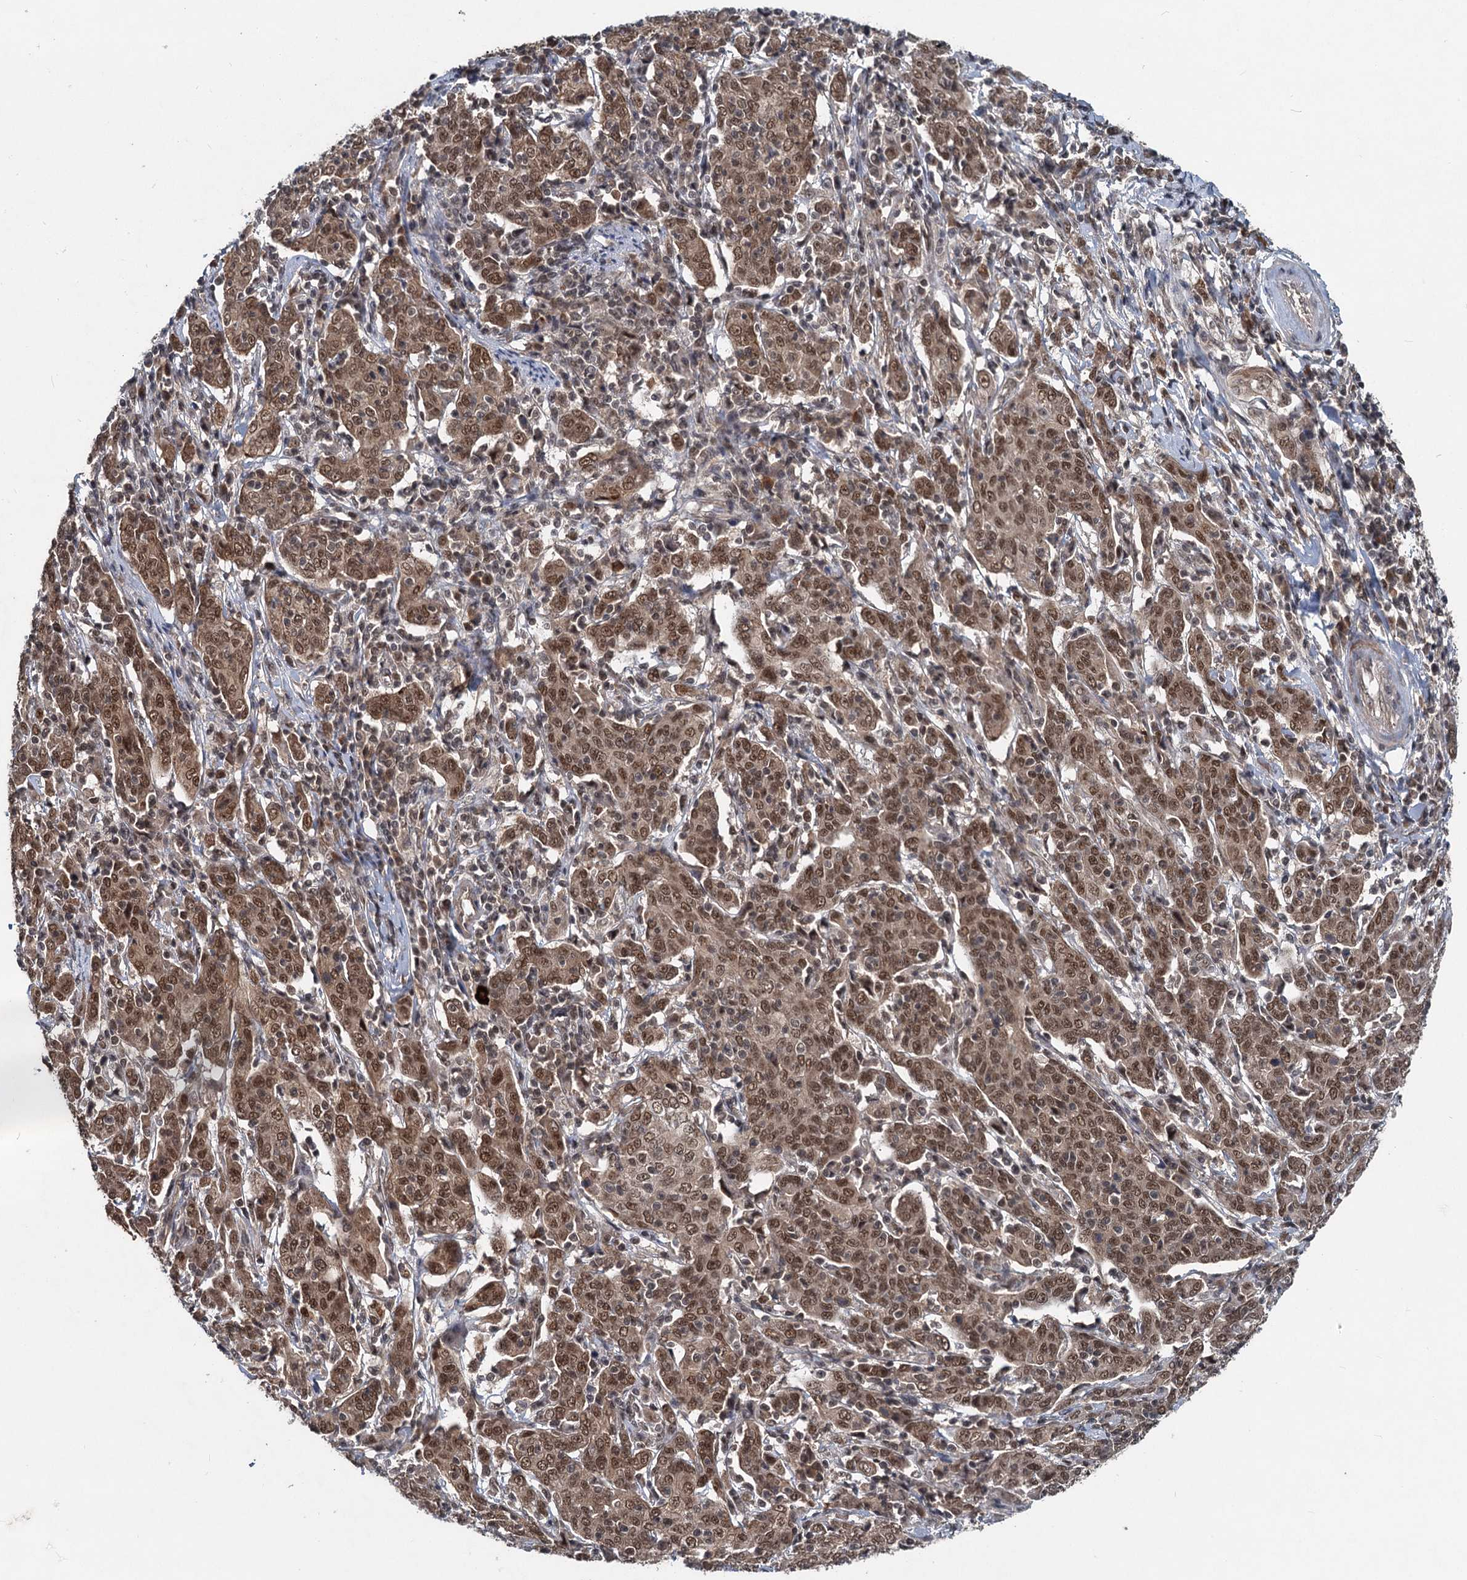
{"staining": {"intensity": "moderate", "quantity": ">75%", "location": "cytoplasmic/membranous,nuclear"}, "tissue": "cervical cancer", "cell_type": "Tumor cells", "image_type": "cancer", "snomed": [{"axis": "morphology", "description": "Squamous cell carcinoma, NOS"}, {"axis": "topography", "description": "Cervix"}], "caption": "Cervical cancer (squamous cell carcinoma) was stained to show a protein in brown. There is medium levels of moderate cytoplasmic/membranous and nuclear positivity in approximately >75% of tumor cells. The staining is performed using DAB (3,3'-diaminobenzidine) brown chromogen to label protein expression. The nuclei are counter-stained blue using hematoxylin.", "gene": "RITA1", "patient": {"sex": "female", "age": 67}}